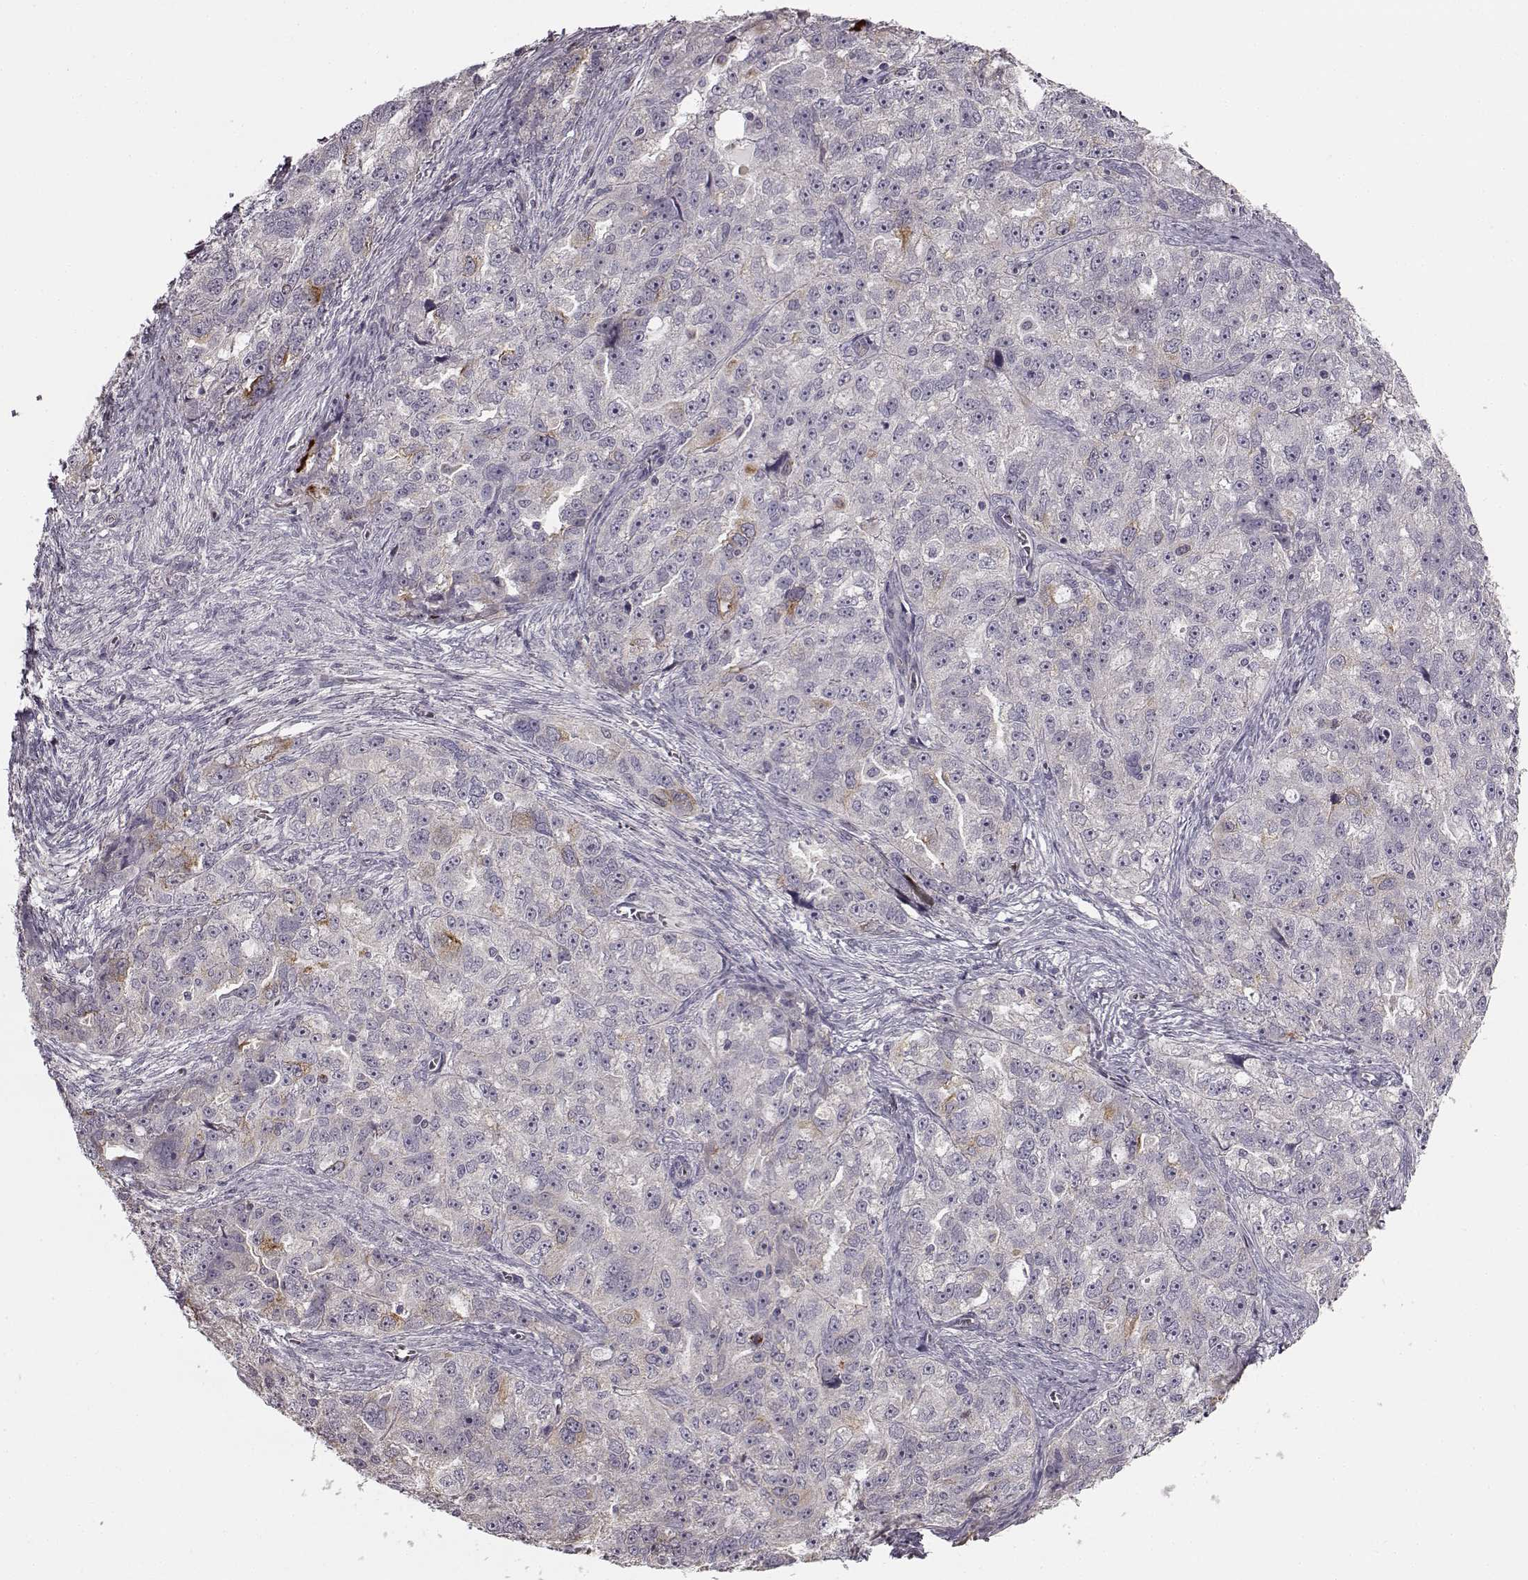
{"staining": {"intensity": "moderate", "quantity": "<25%", "location": "cytoplasmic/membranous"}, "tissue": "ovarian cancer", "cell_type": "Tumor cells", "image_type": "cancer", "snomed": [{"axis": "morphology", "description": "Cystadenocarcinoma, serous, NOS"}, {"axis": "topography", "description": "Ovary"}], "caption": "A high-resolution histopathology image shows immunohistochemistry staining of ovarian cancer, which demonstrates moderate cytoplasmic/membranous positivity in about <25% of tumor cells.", "gene": "HMMR", "patient": {"sex": "female", "age": 51}}